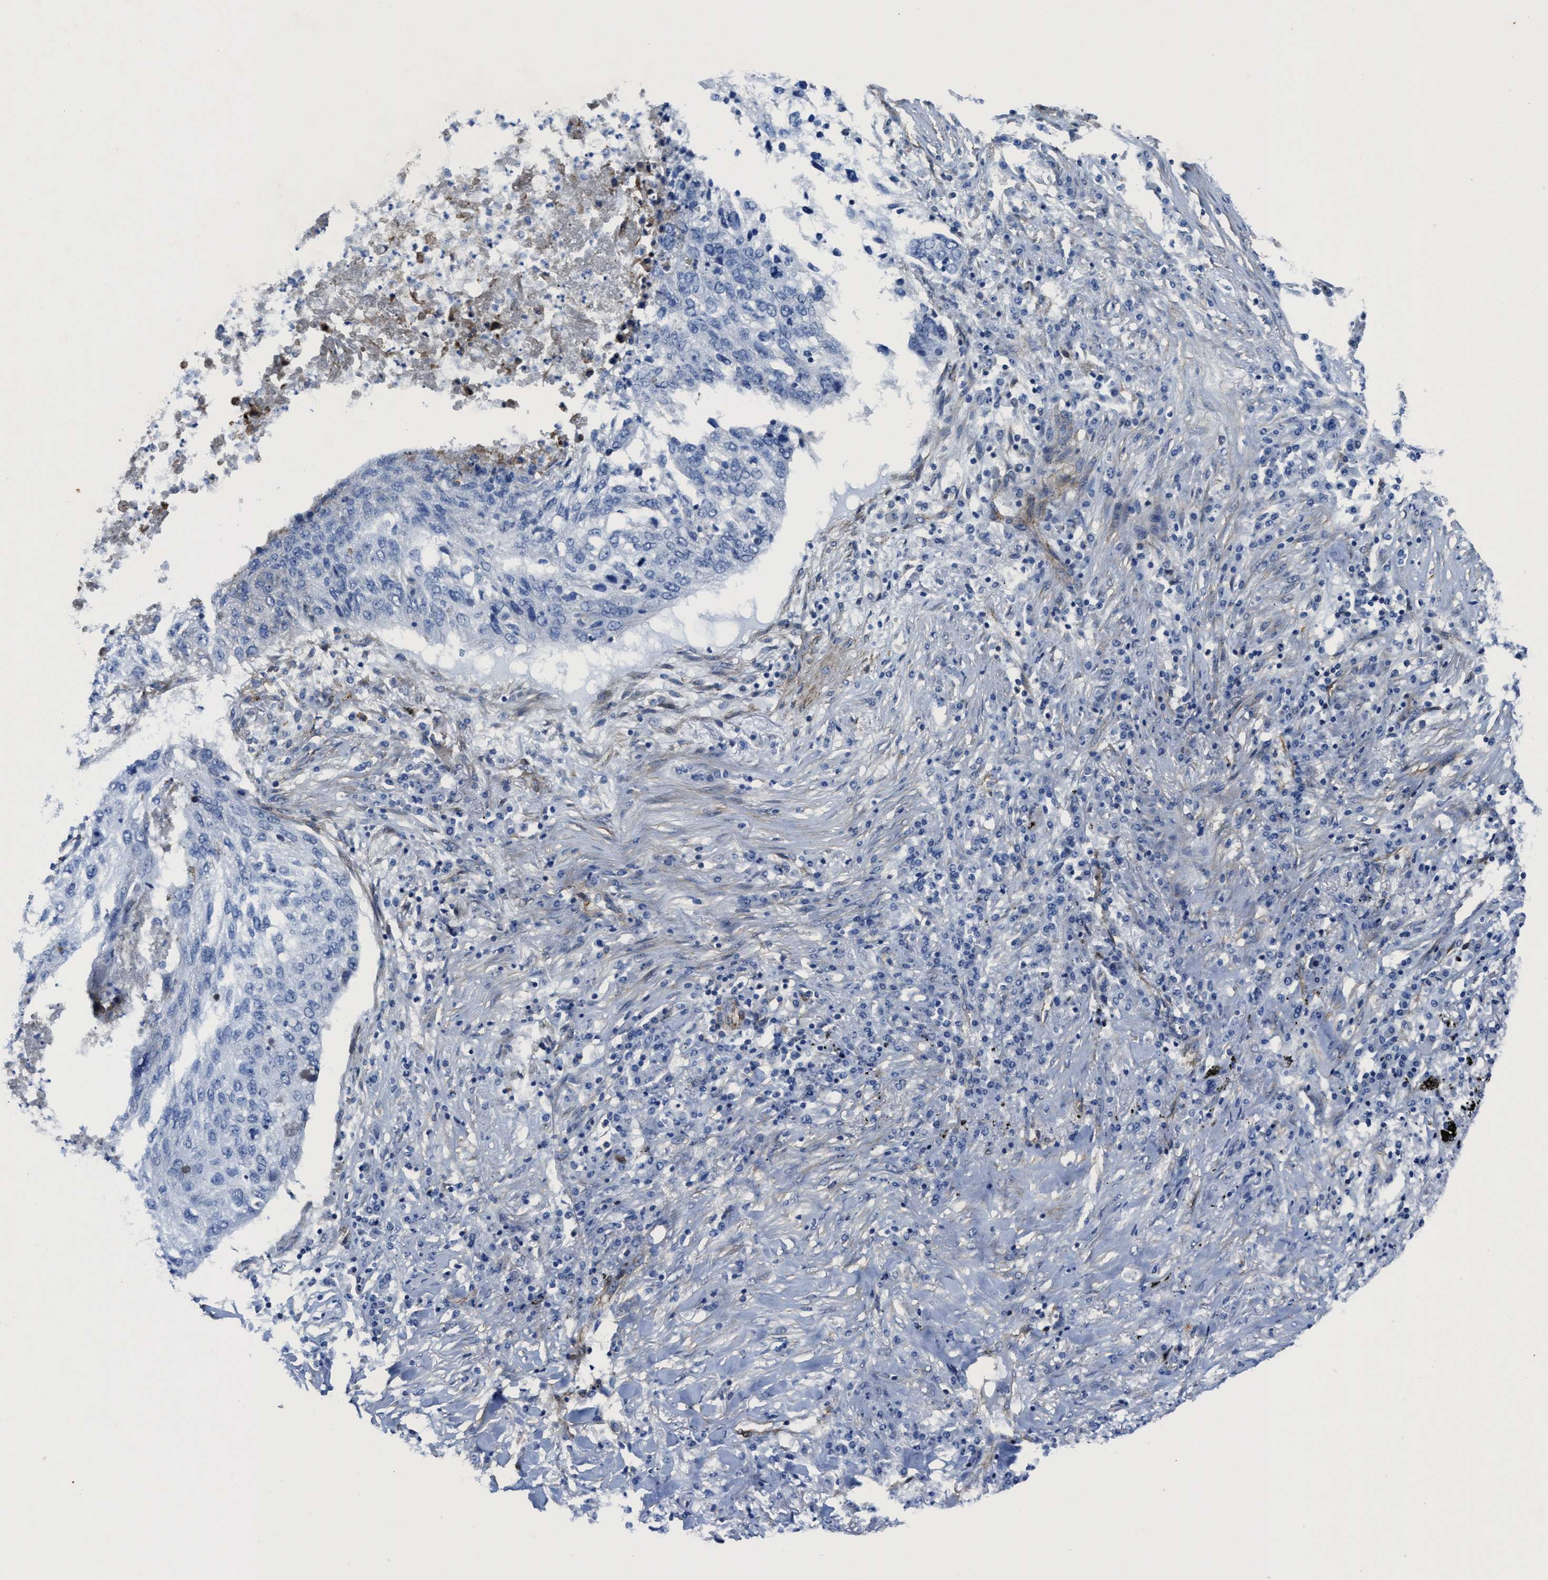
{"staining": {"intensity": "negative", "quantity": "none", "location": "none"}, "tissue": "lung cancer", "cell_type": "Tumor cells", "image_type": "cancer", "snomed": [{"axis": "morphology", "description": "Squamous cell carcinoma, NOS"}, {"axis": "topography", "description": "Lung"}], "caption": "An immunohistochemistry (IHC) histopathology image of lung squamous cell carcinoma is shown. There is no staining in tumor cells of lung squamous cell carcinoma.", "gene": "NAB1", "patient": {"sex": "female", "age": 63}}